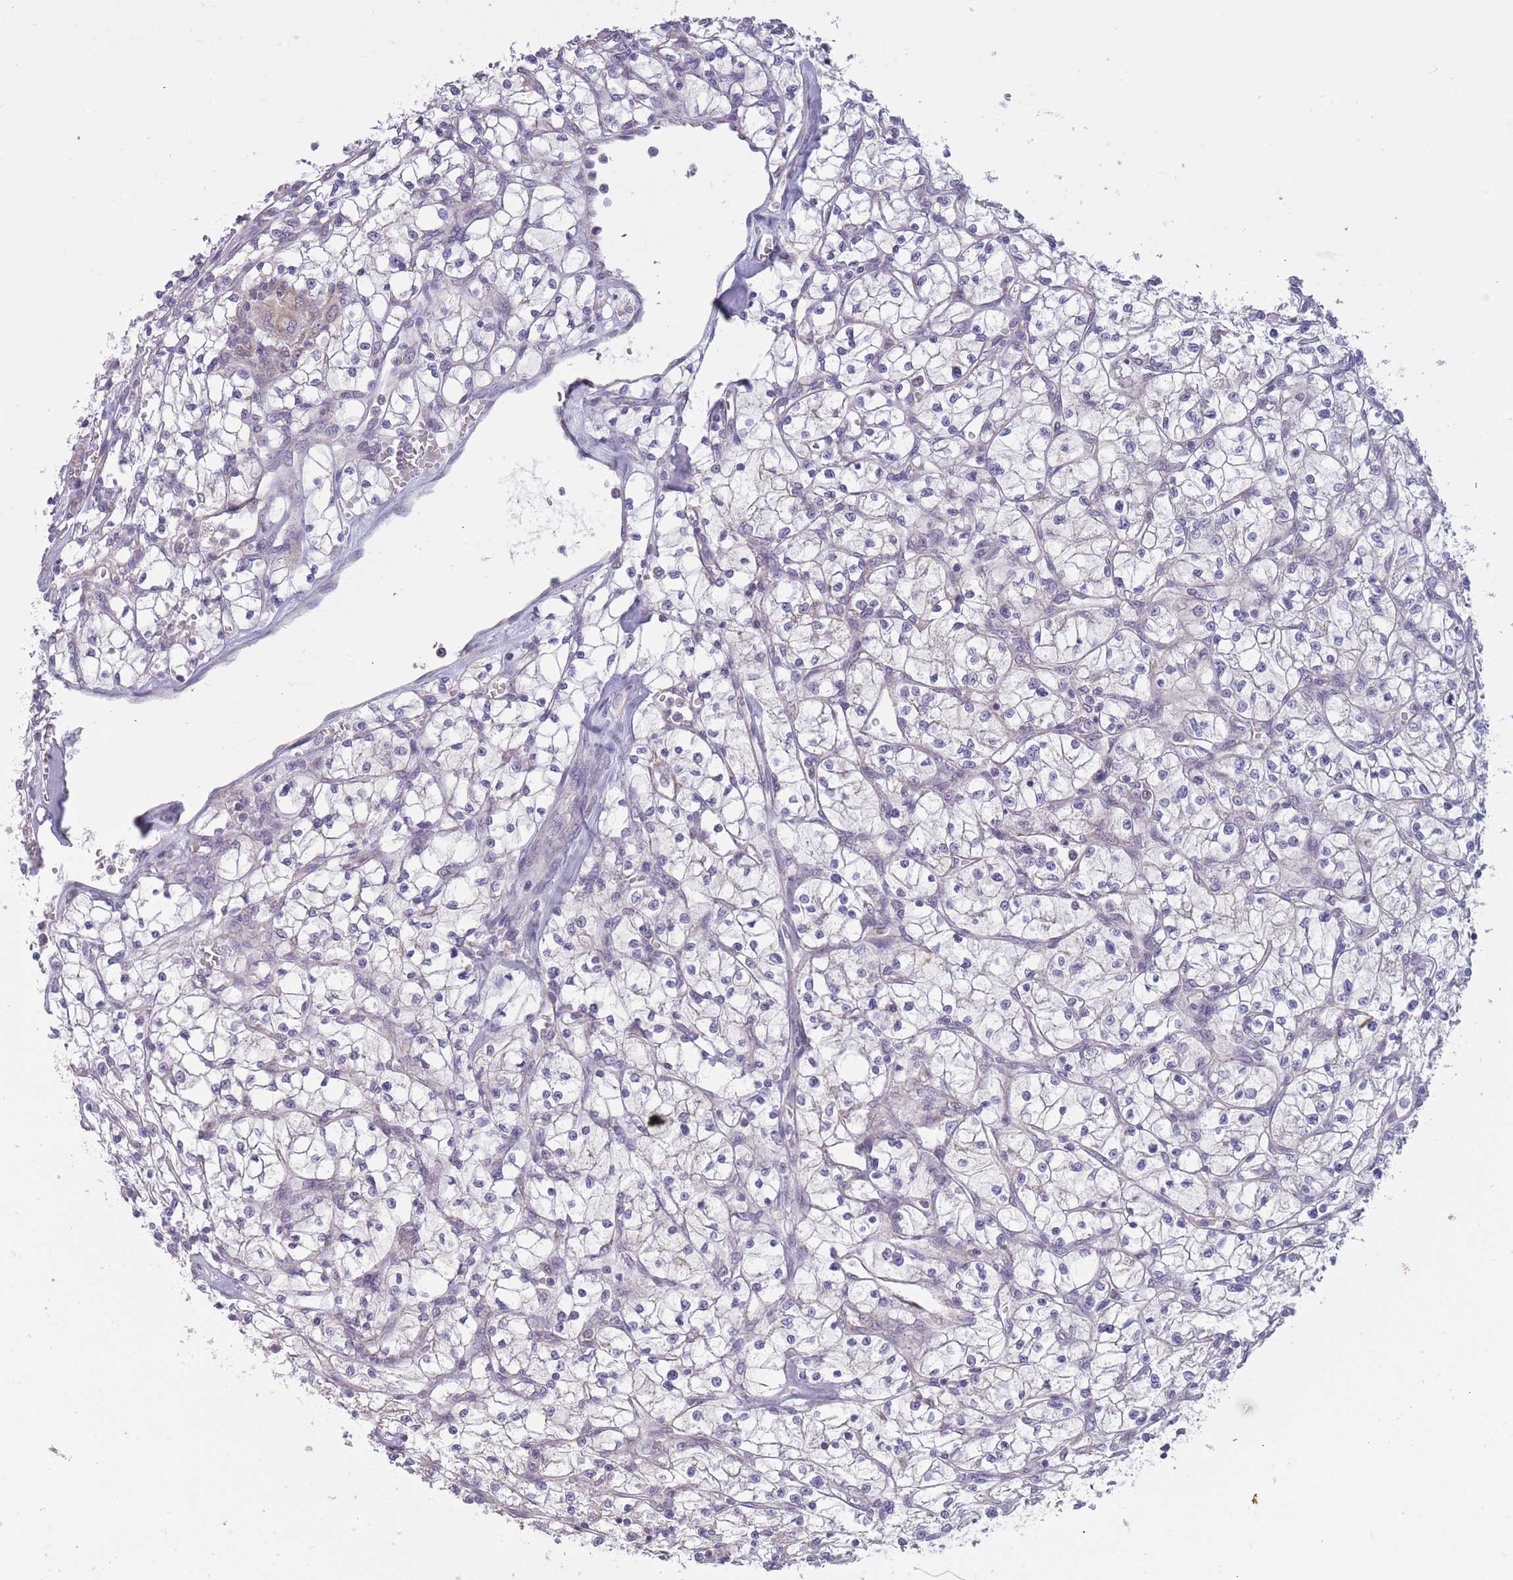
{"staining": {"intensity": "negative", "quantity": "none", "location": "none"}, "tissue": "renal cancer", "cell_type": "Tumor cells", "image_type": "cancer", "snomed": [{"axis": "morphology", "description": "Adenocarcinoma, NOS"}, {"axis": "topography", "description": "Kidney"}], "caption": "A high-resolution photomicrograph shows immunohistochemistry staining of renal adenocarcinoma, which displays no significant staining in tumor cells.", "gene": "MRPS18C", "patient": {"sex": "female", "age": 64}}